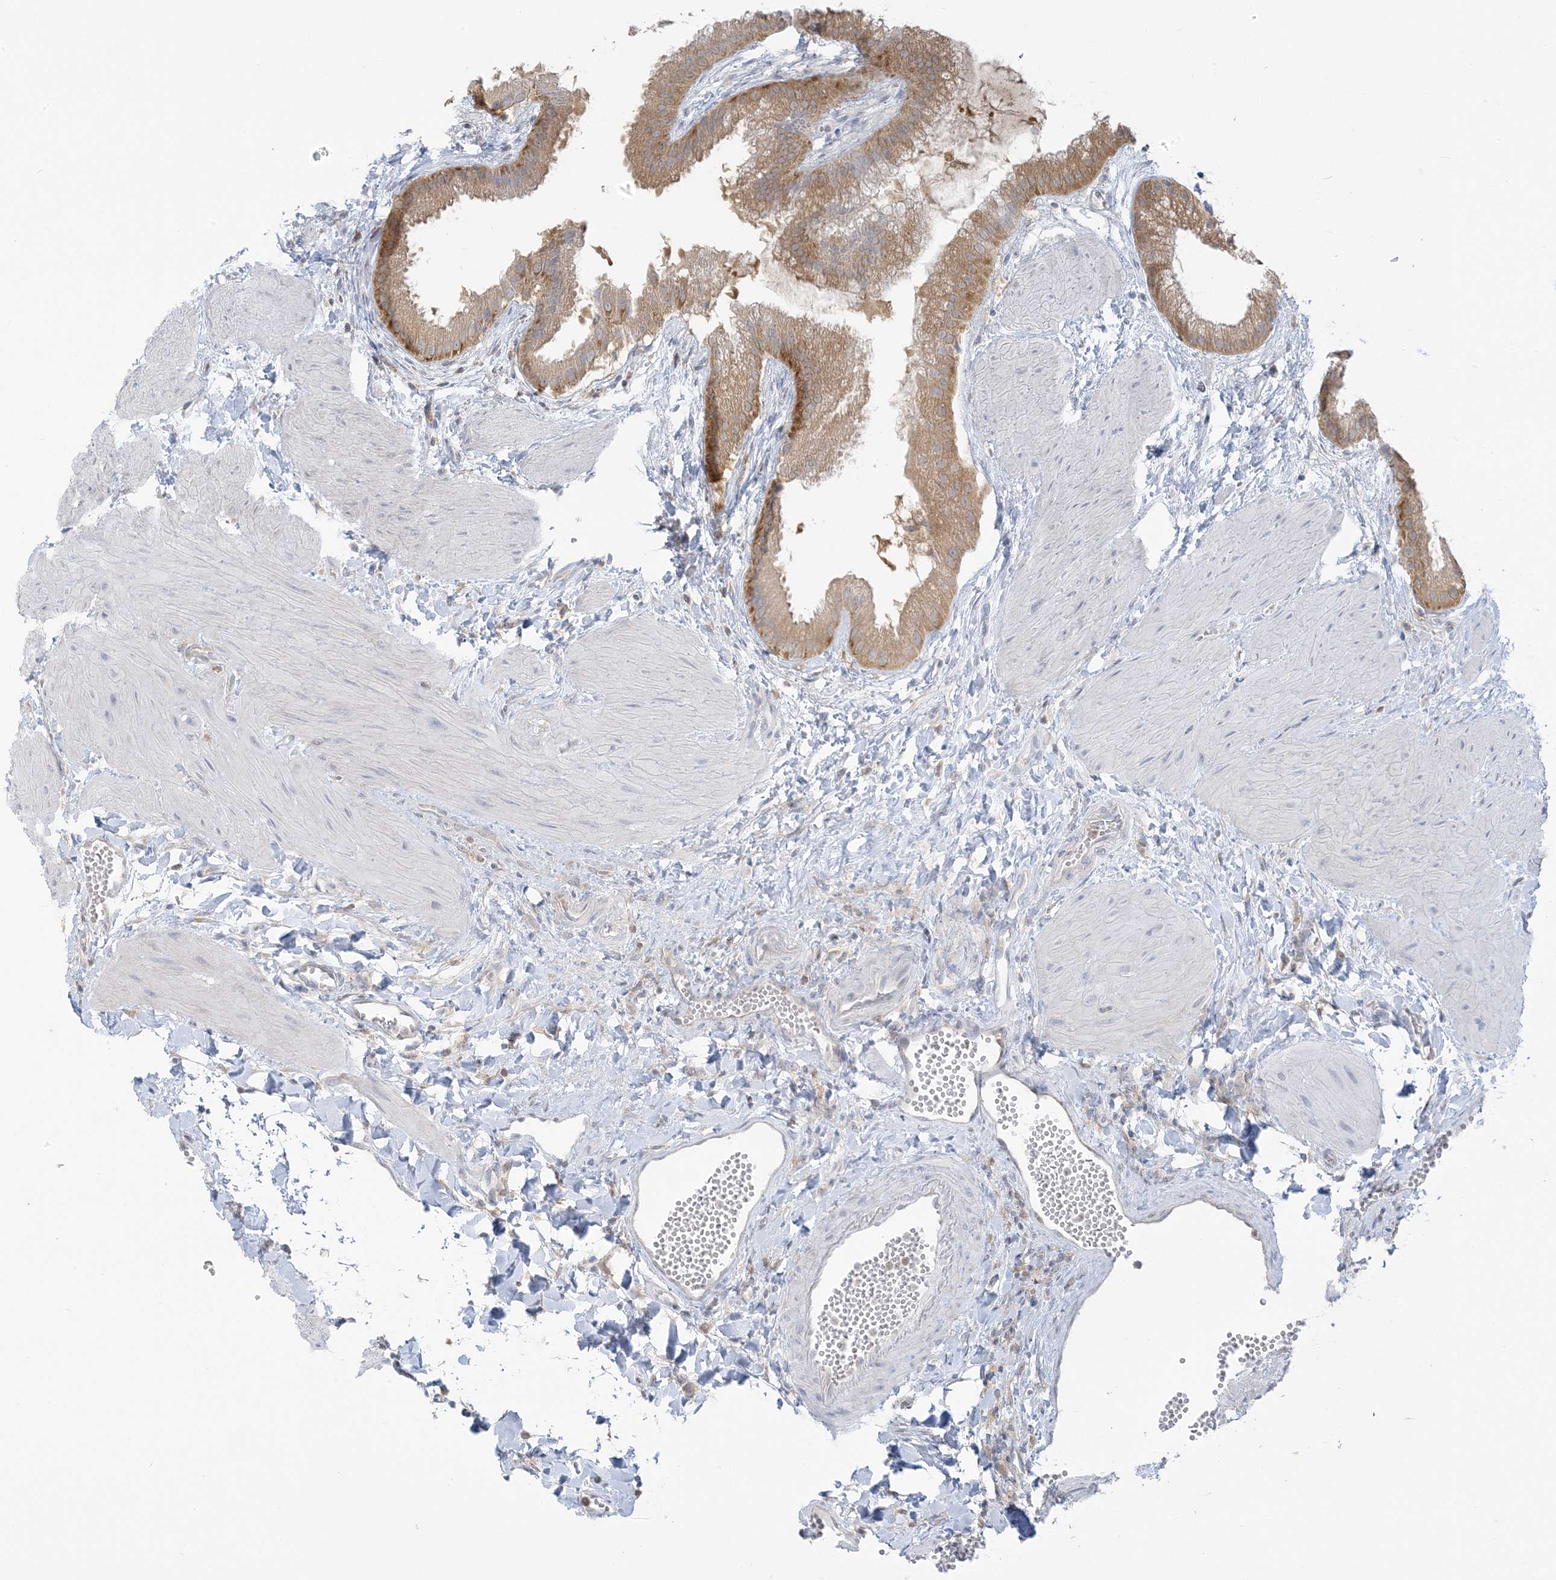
{"staining": {"intensity": "moderate", "quantity": ">75%", "location": "cytoplasmic/membranous"}, "tissue": "gallbladder", "cell_type": "Glandular cells", "image_type": "normal", "snomed": [{"axis": "morphology", "description": "Normal tissue, NOS"}, {"axis": "topography", "description": "Gallbladder"}], "caption": "Moderate cytoplasmic/membranous positivity for a protein is seen in about >75% of glandular cells of benign gallbladder using immunohistochemistry.", "gene": "EEFSEC", "patient": {"sex": "male", "age": 55}}